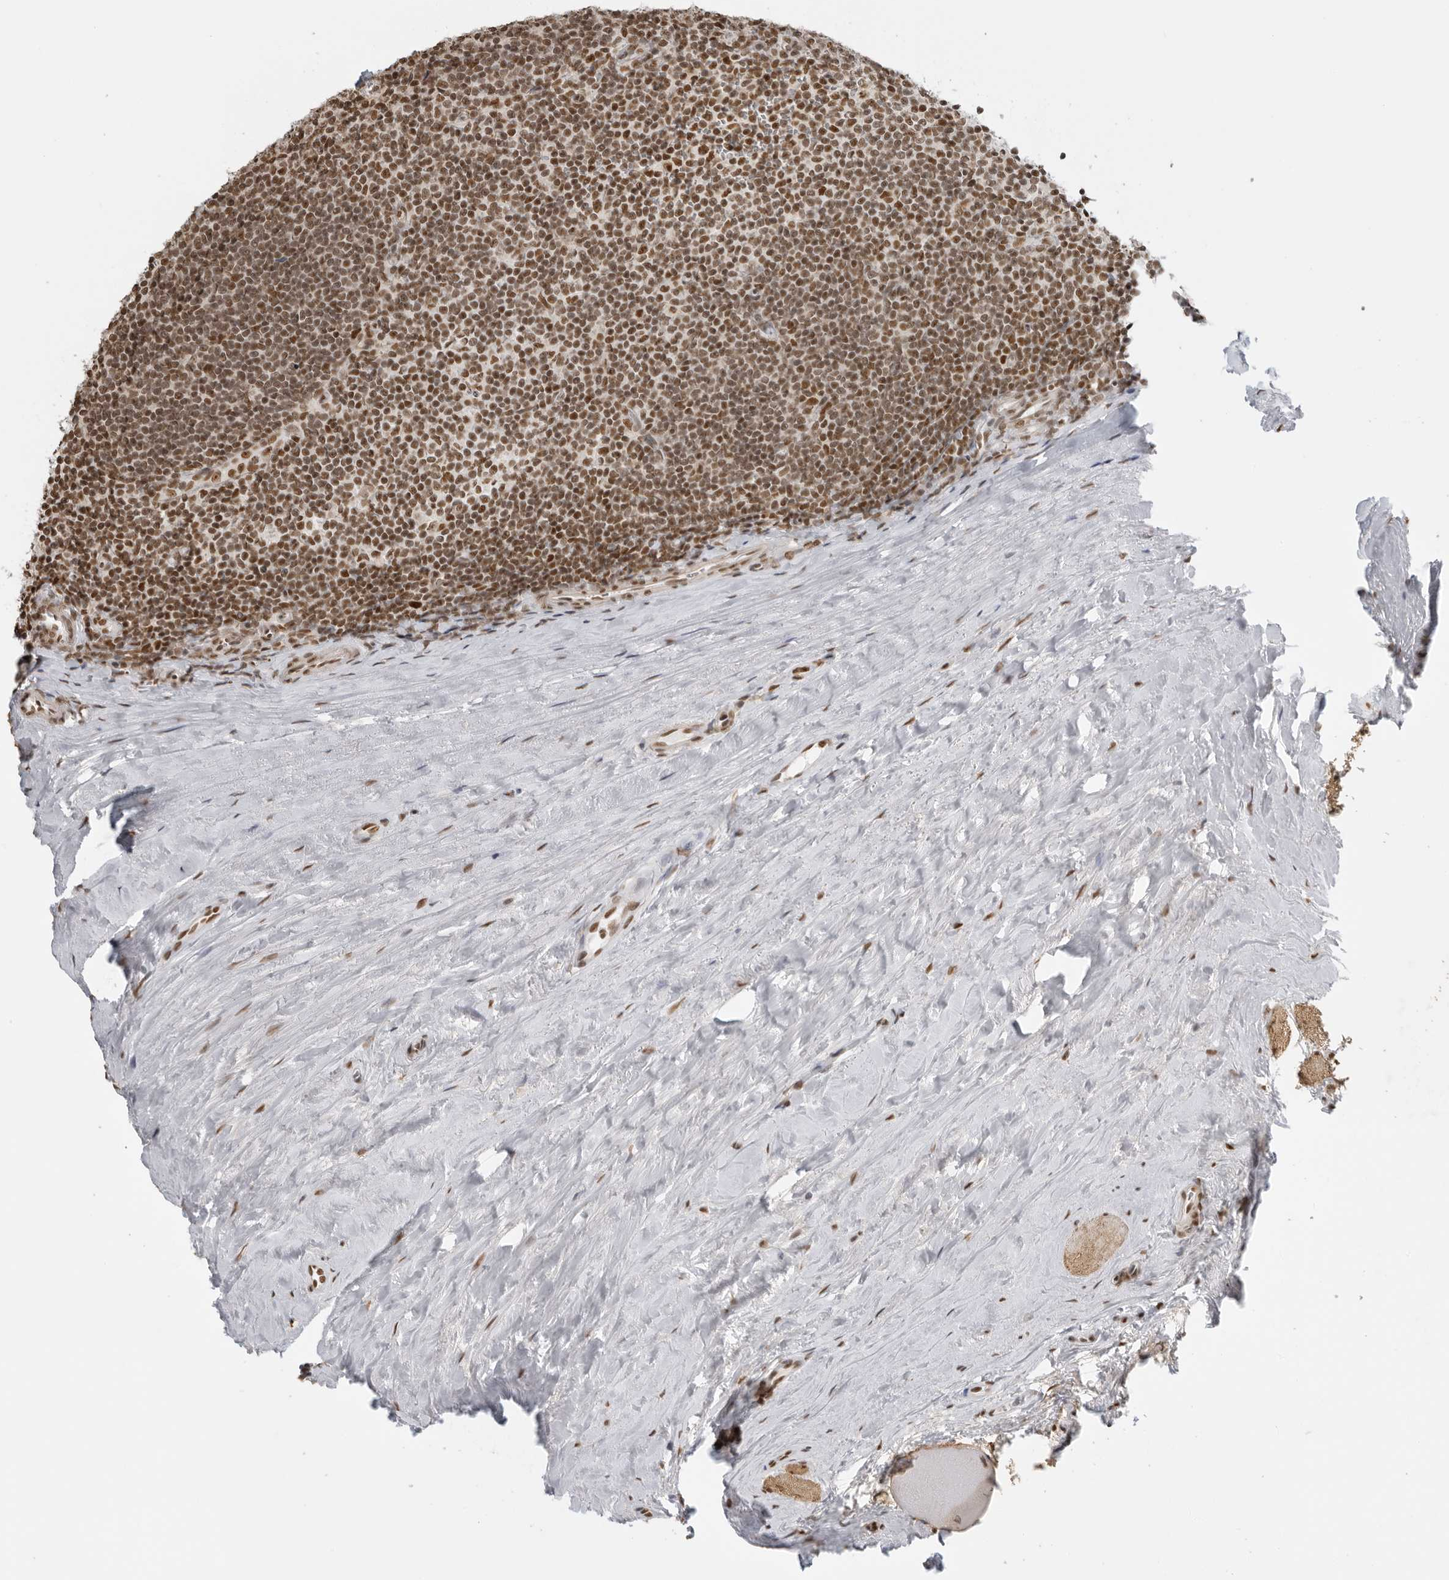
{"staining": {"intensity": "weak", "quantity": ">75%", "location": "nuclear"}, "tissue": "tonsil", "cell_type": "Germinal center cells", "image_type": "normal", "snomed": [{"axis": "morphology", "description": "Normal tissue, NOS"}, {"axis": "topography", "description": "Tonsil"}], "caption": "IHC of unremarkable human tonsil shows low levels of weak nuclear staining in about >75% of germinal center cells.", "gene": "RPA2", "patient": {"sex": "male", "age": 27}}